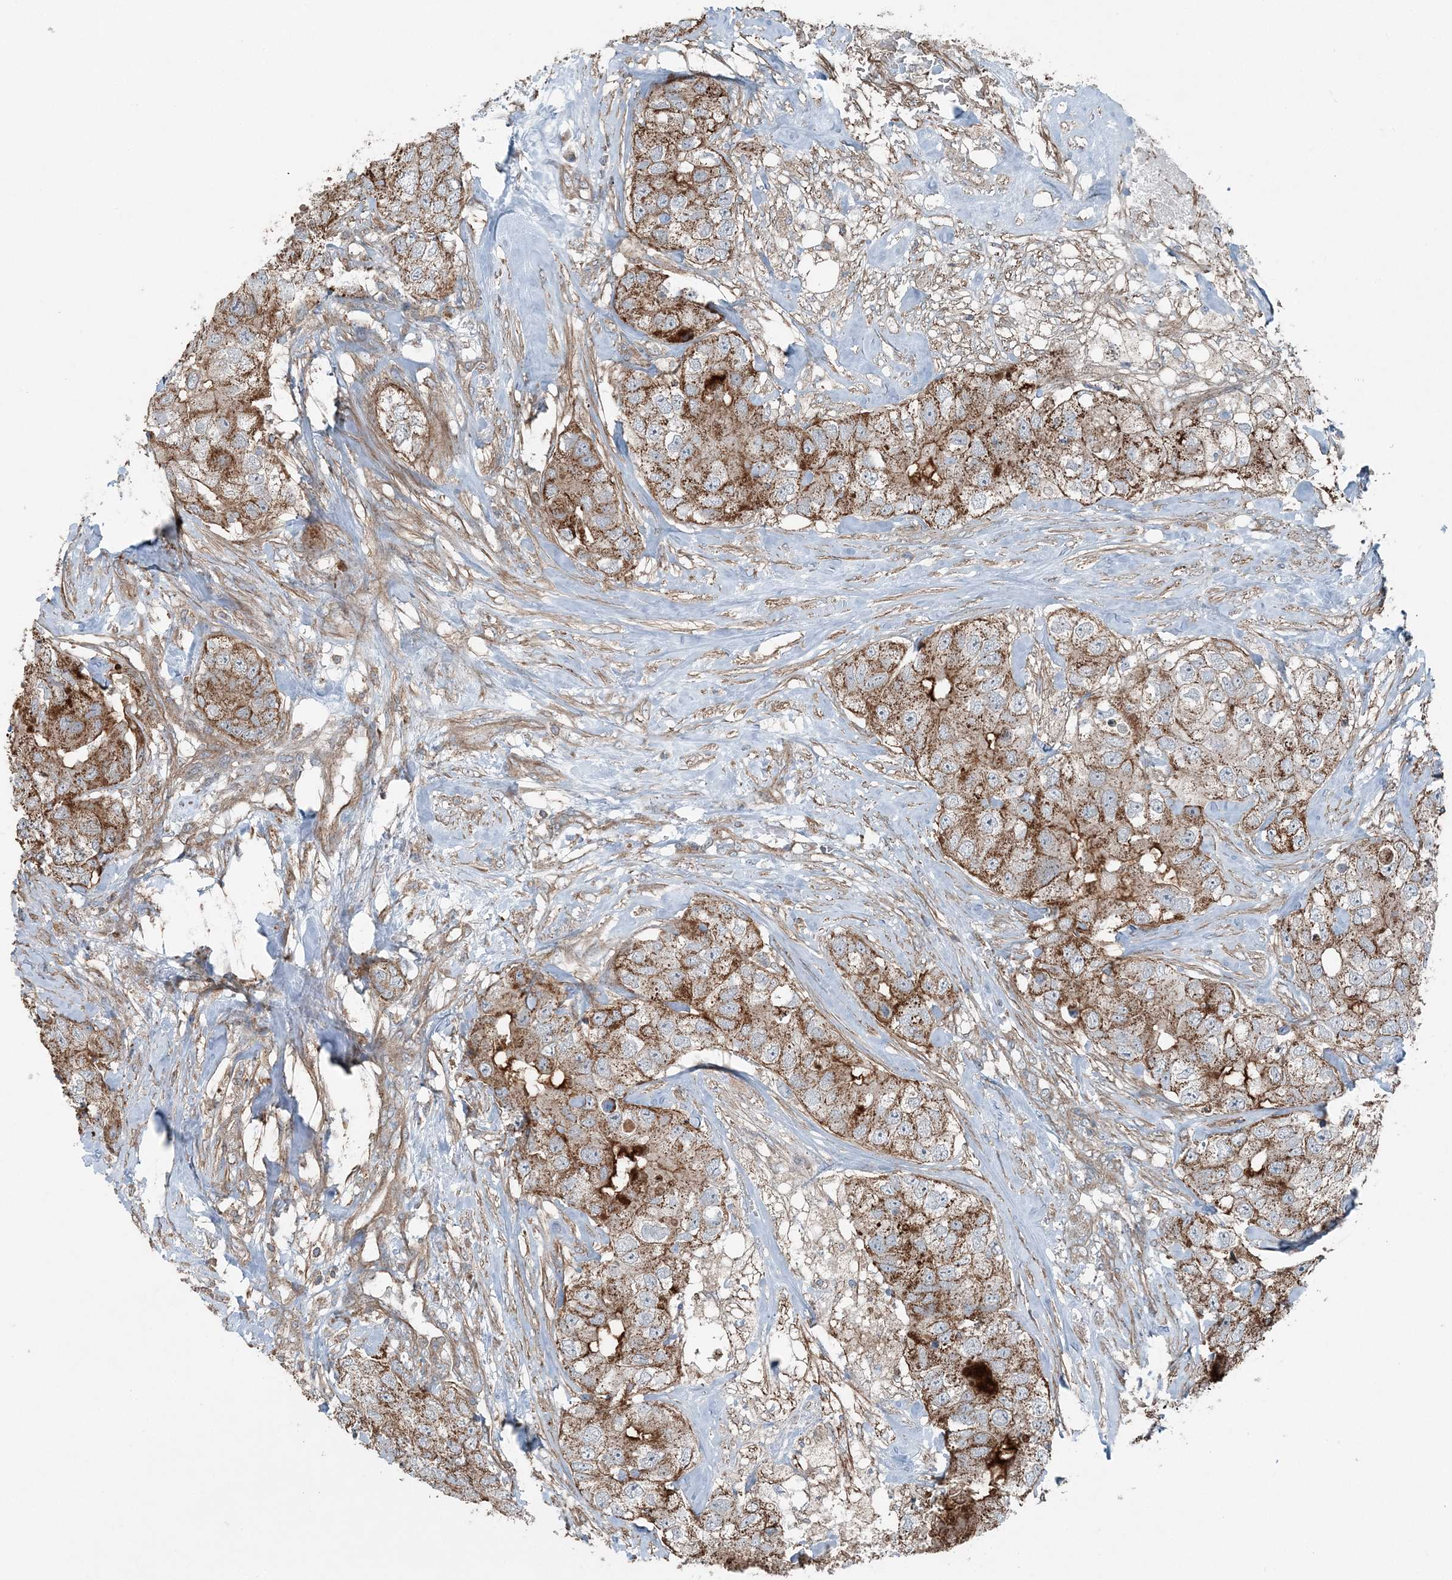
{"staining": {"intensity": "moderate", "quantity": ">75%", "location": "cytoplasmic/membranous"}, "tissue": "breast cancer", "cell_type": "Tumor cells", "image_type": "cancer", "snomed": [{"axis": "morphology", "description": "Duct carcinoma"}, {"axis": "topography", "description": "Breast"}], "caption": "Immunohistochemistry photomicrograph of human intraductal carcinoma (breast) stained for a protein (brown), which demonstrates medium levels of moderate cytoplasmic/membranous staining in approximately >75% of tumor cells.", "gene": "KY", "patient": {"sex": "female", "age": 62}}